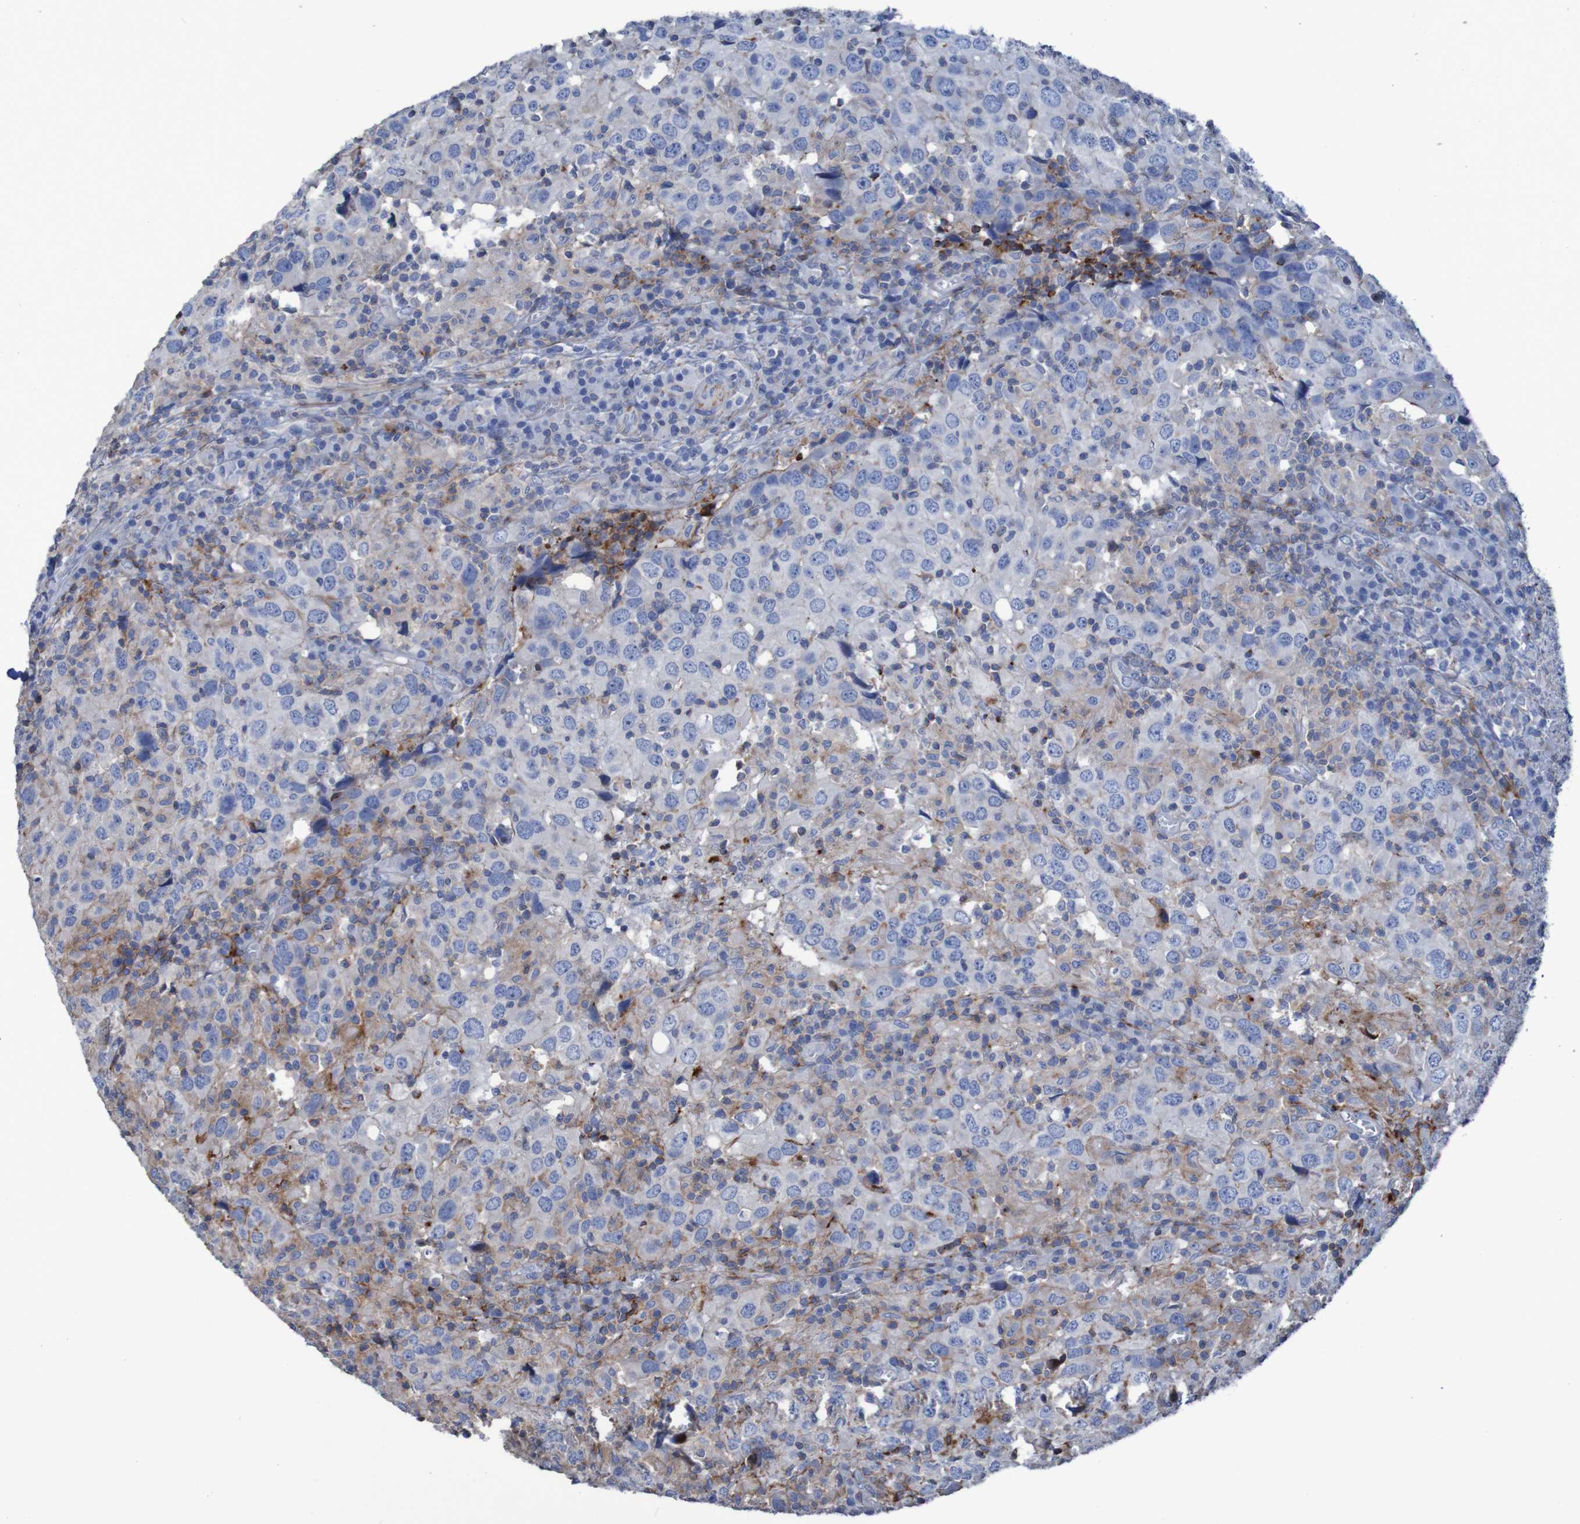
{"staining": {"intensity": "weak", "quantity": "<25%", "location": "cytoplasmic/membranous"}, "tissue": "head and neck cancer", "cell_type": "Tumor cells", "image_type": "cancer", "snomed": [{"axis": "morphology", "description": "Adenocarcinoma, NOS"}, {"axis": "topography", "description": "Salivary gland"}, {"axis": "topography", "description": "Head-Neck"}], "caption": "A high-resolution micrograph shows immunohistochemistry staining of head and neck cancer, which reveals no significant positivity in tumor cells.", "gene": "RNF182", "patient": {"sex": "female", "age": 65}}